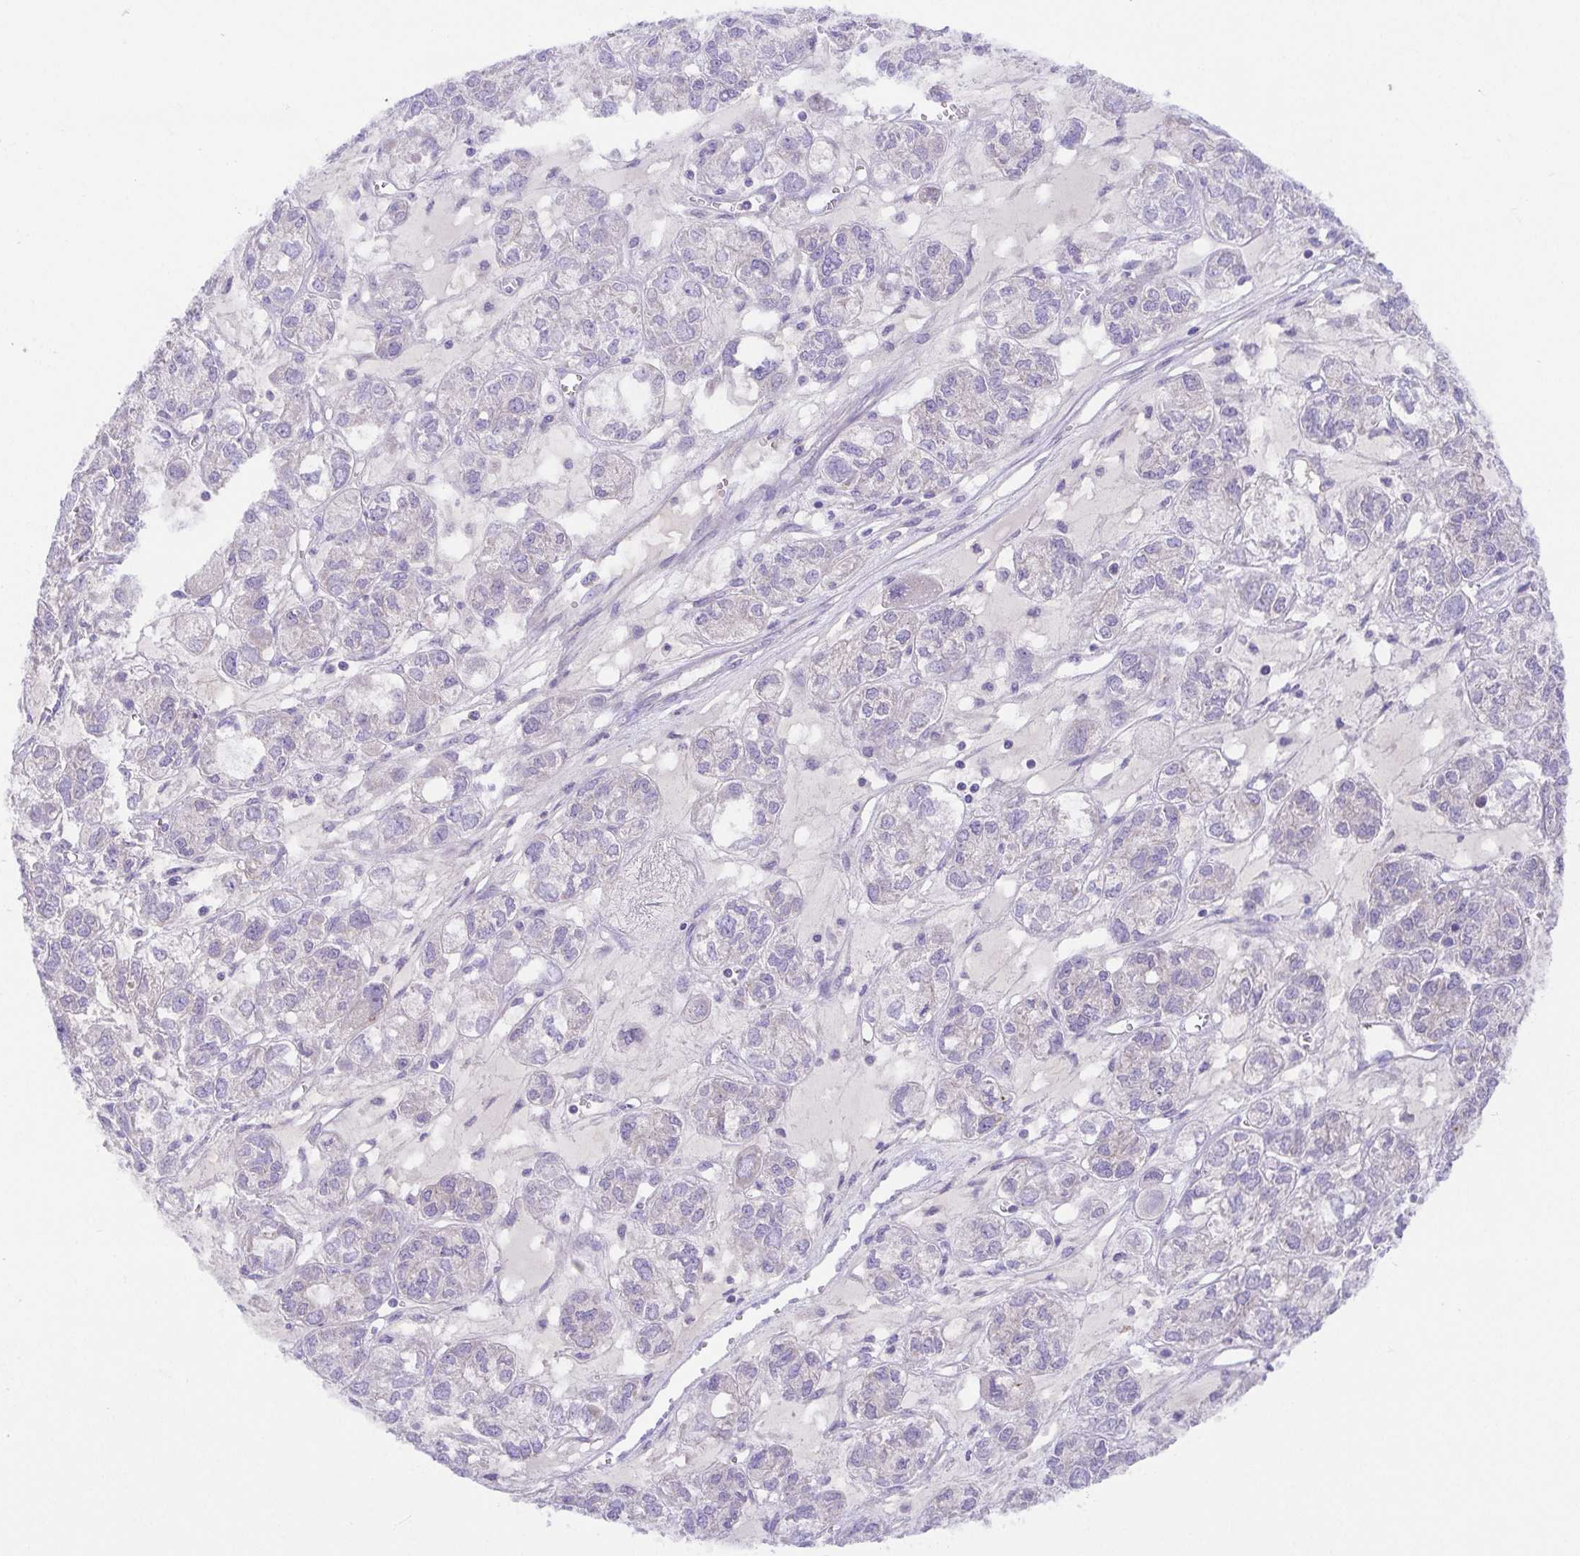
{"staining": {"intensity": "negative", "quantity": "none", "location": "none"}, "tissue": "ovarian cancer", "cell_type": "Tumor cells", "image_type": "cancer", "snomed": [{"axis": "morphology", "description": "Carcinoma, endometroid"}, {"axis": "topography", "description": "Ovary"}], "caption": "Immunohistochemistry (IHC) of human ovarian cancer exhibits no positivity in tumor cells.", "gene": "SLC13A1", "patient": {"sex": "female", "age": 64}}